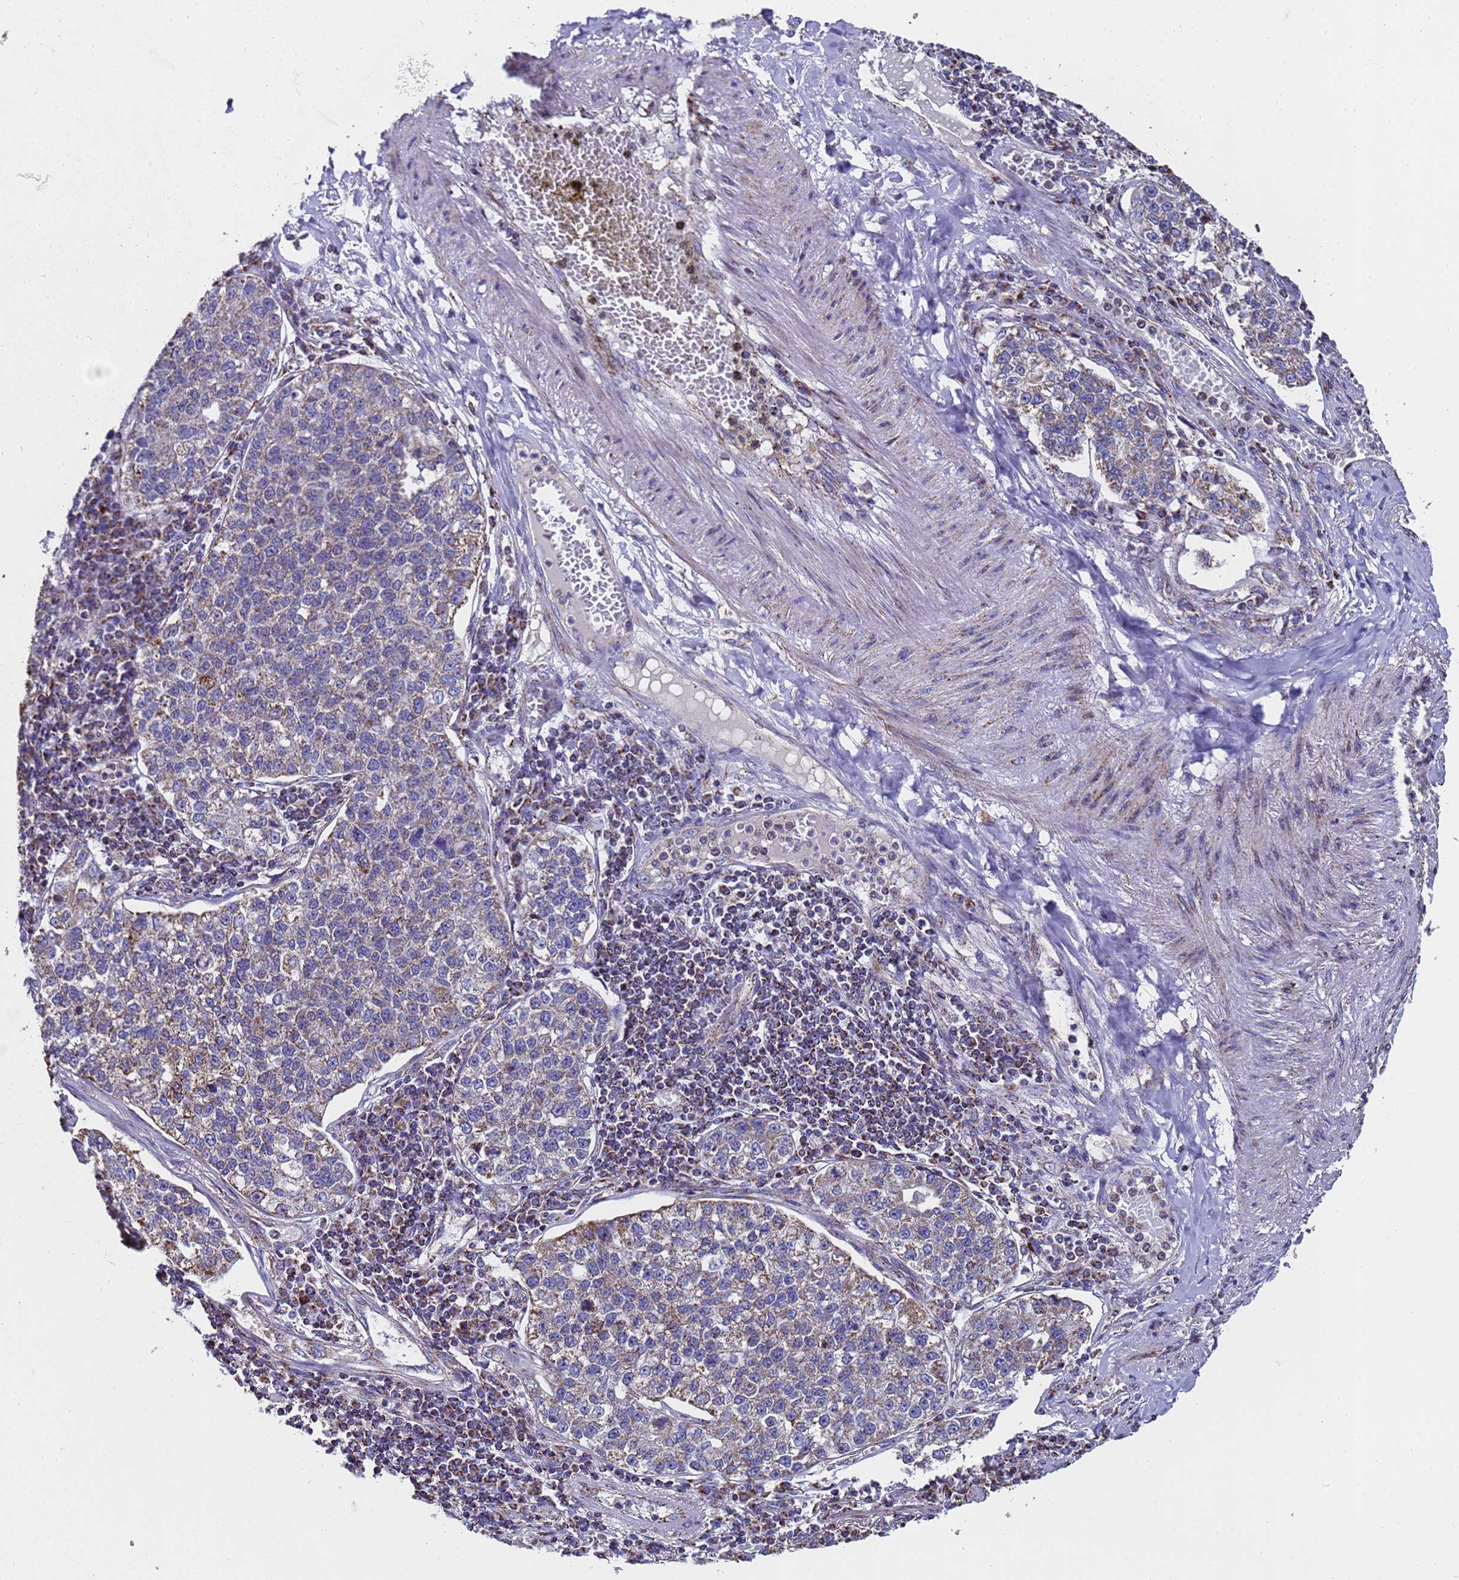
{"staining": {"intensity": "moderate", "quantity": "25%-75%", "location": "cytoplasmic/membranous"}, "tissue": "lung cancer", "cell_type": "Tumor cells", "image_type": "cancer", "snomed": [{"axis": "morphology", "description": "Adenocarcinoma, NOS"}, {"axis": "topography", "description": "Lung"}], "caption": "An immunohistochemistry (IHC) histopathology image of tumor tissue is shown. Protein staining in brown shows moderate cytoplasmic/membranous positivity in lung adenocarcinoma within tumor cells.", "gene": "MRPS12", "patient": {"sex": "male", "age": 49}}